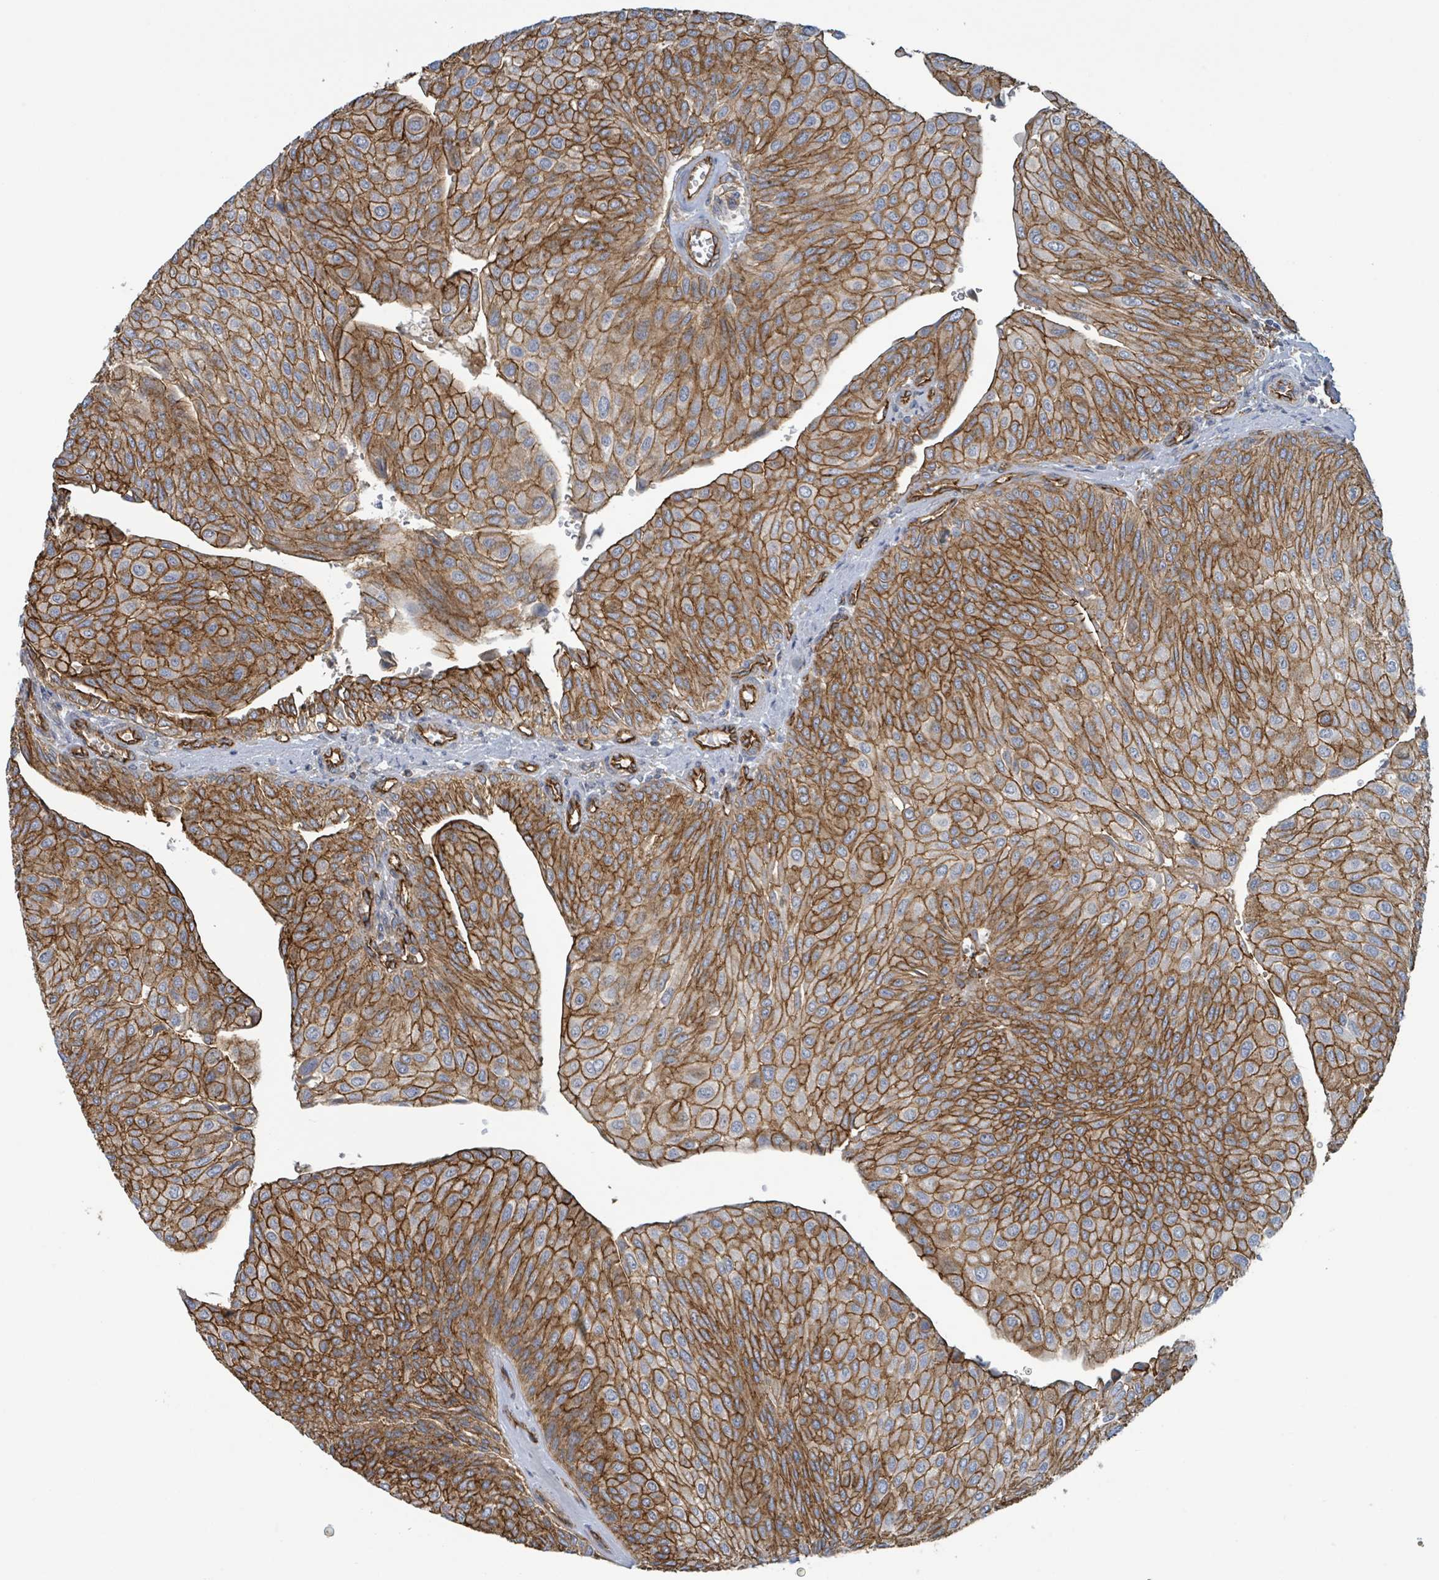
{"staining": {"intensity": "strong", "quantity": ">75%", "location": "cytoplasmic/membranous"}, "tissue": "urothelial cancer", "cell_type": "Tumor cells", "image_type": "cancer", "snomed": [{"axis": "morphology", "description": "Urothelial carcinoma, NOS"}, {"axis": "topography", "description": "Urinary bladder"}], "caption": "Immunohistochemical staining of urothelial cancer reveals high levels of strong cytoplasmic/membranous protein expression in about >75% of tumor cells.", "gene": "LDOC1", "patient": {"sex": "male", "age": 67}}